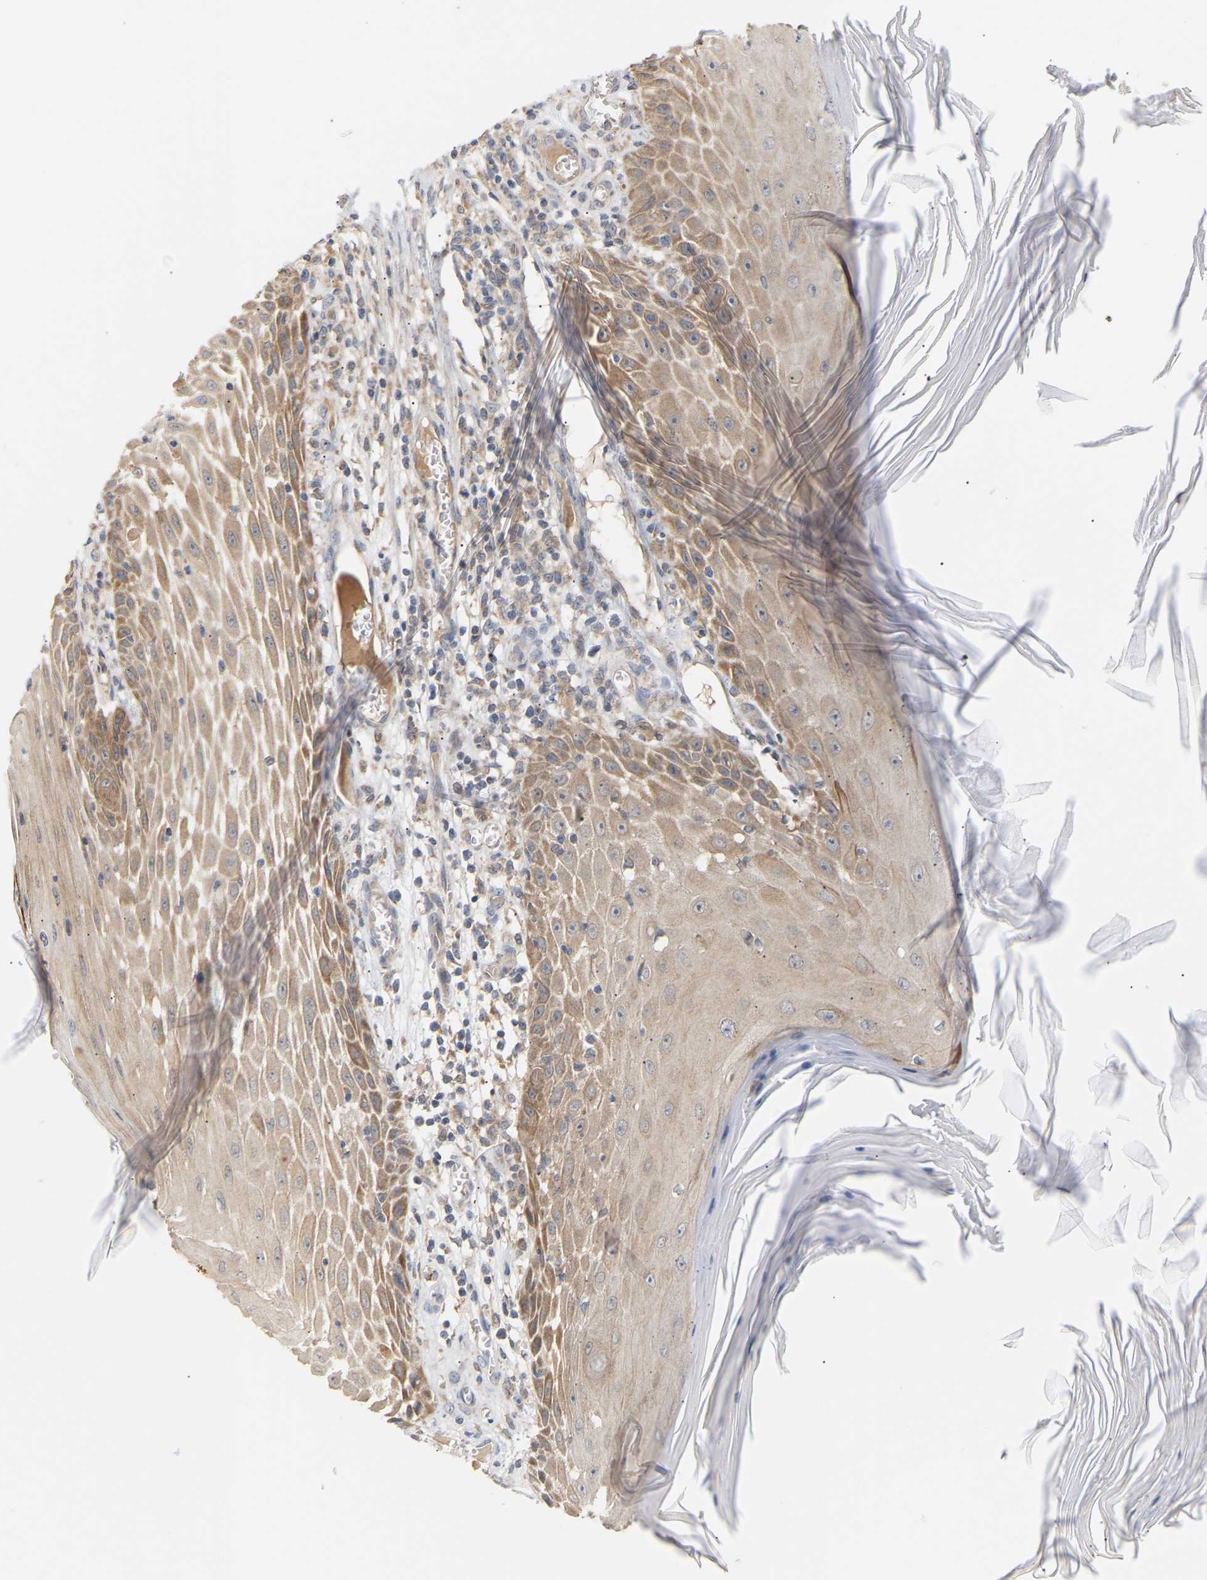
{"staining": {"intensity": "moderate", "quantity": ">75%", "location": "cytoplasmic/membranous"}, "tissue": "skin cancer", "cell_type": "Tumor cells", "image_type": "cancer", "snomed": [{"axis": "morphology", "description": "Squamous cell carcinoma, NOS"}, {"axis": "topography", "description": "Skin"}], "caption": "Skin cancer tissue exhibits moderate cytoplasmic/membranous staining in about >75% of tumor cells", "gene": "TPMT", "patient": {"sex": "female", "age": 73}}